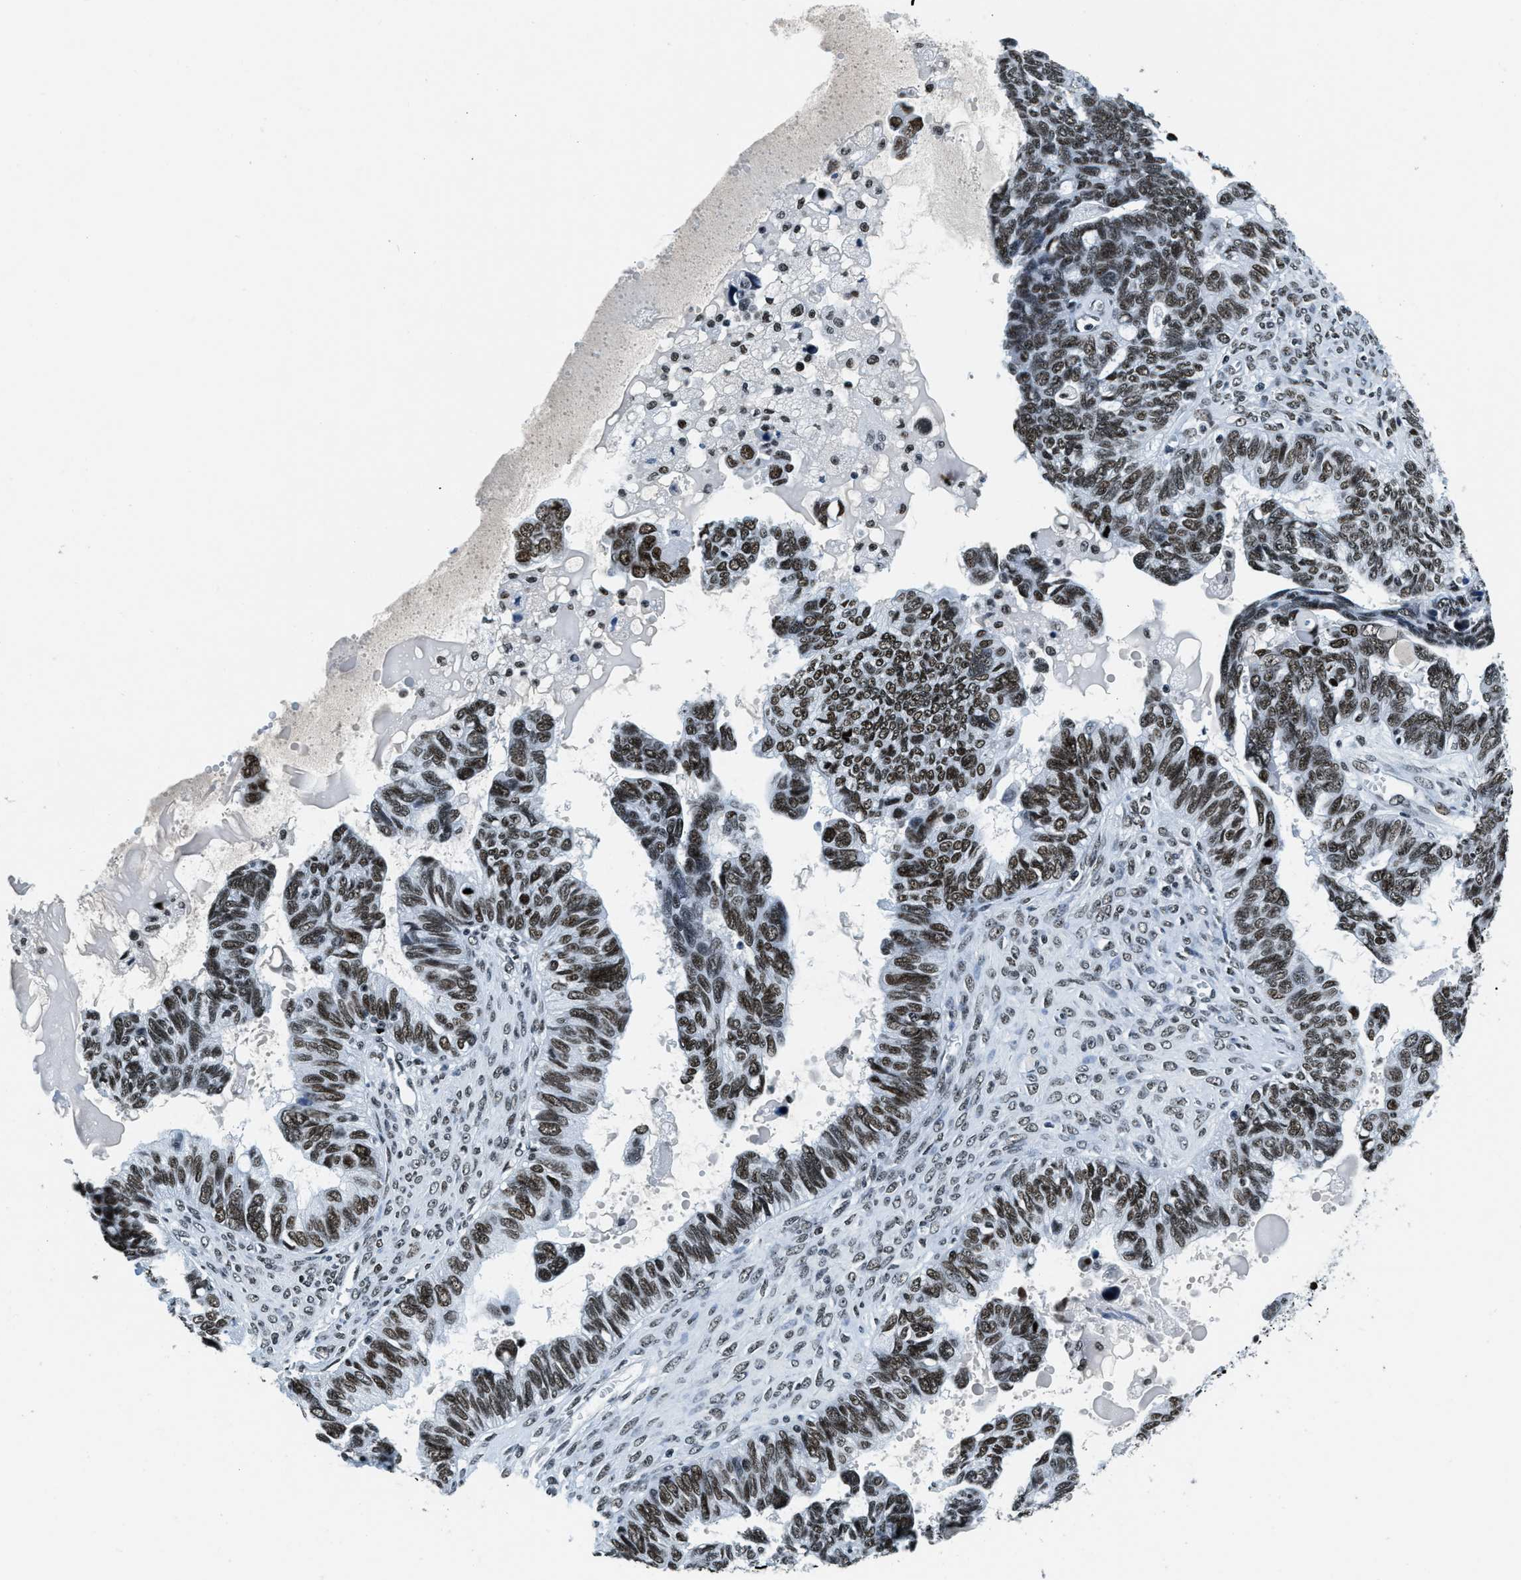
{"staining": {"intensity": "moderate", "quantity": ">75%", "location": "nuclear"}, "tissue": "ovarian cancer", "cell_type": "Tumor cells", "image_type": "cancer", "snomed": [{"axis": "morphology", "description": "Cystadenocarcinoma, serous, NOS"}, {"axis": "topography", "description": "Ovary"}], "caption": "Protein expression analysis of human ovarian serous cystadenocarcinoma reveals moderate nuclear staining in about >75% of tumor cells. (Stains: DAB (3,3'-diaminobenzidine) in brown, nuclei in blue, Microscopy: brightfield microscopy at high magnification).", "gene": "TOP1", "patient": {"sex": "female", "age": 79}}